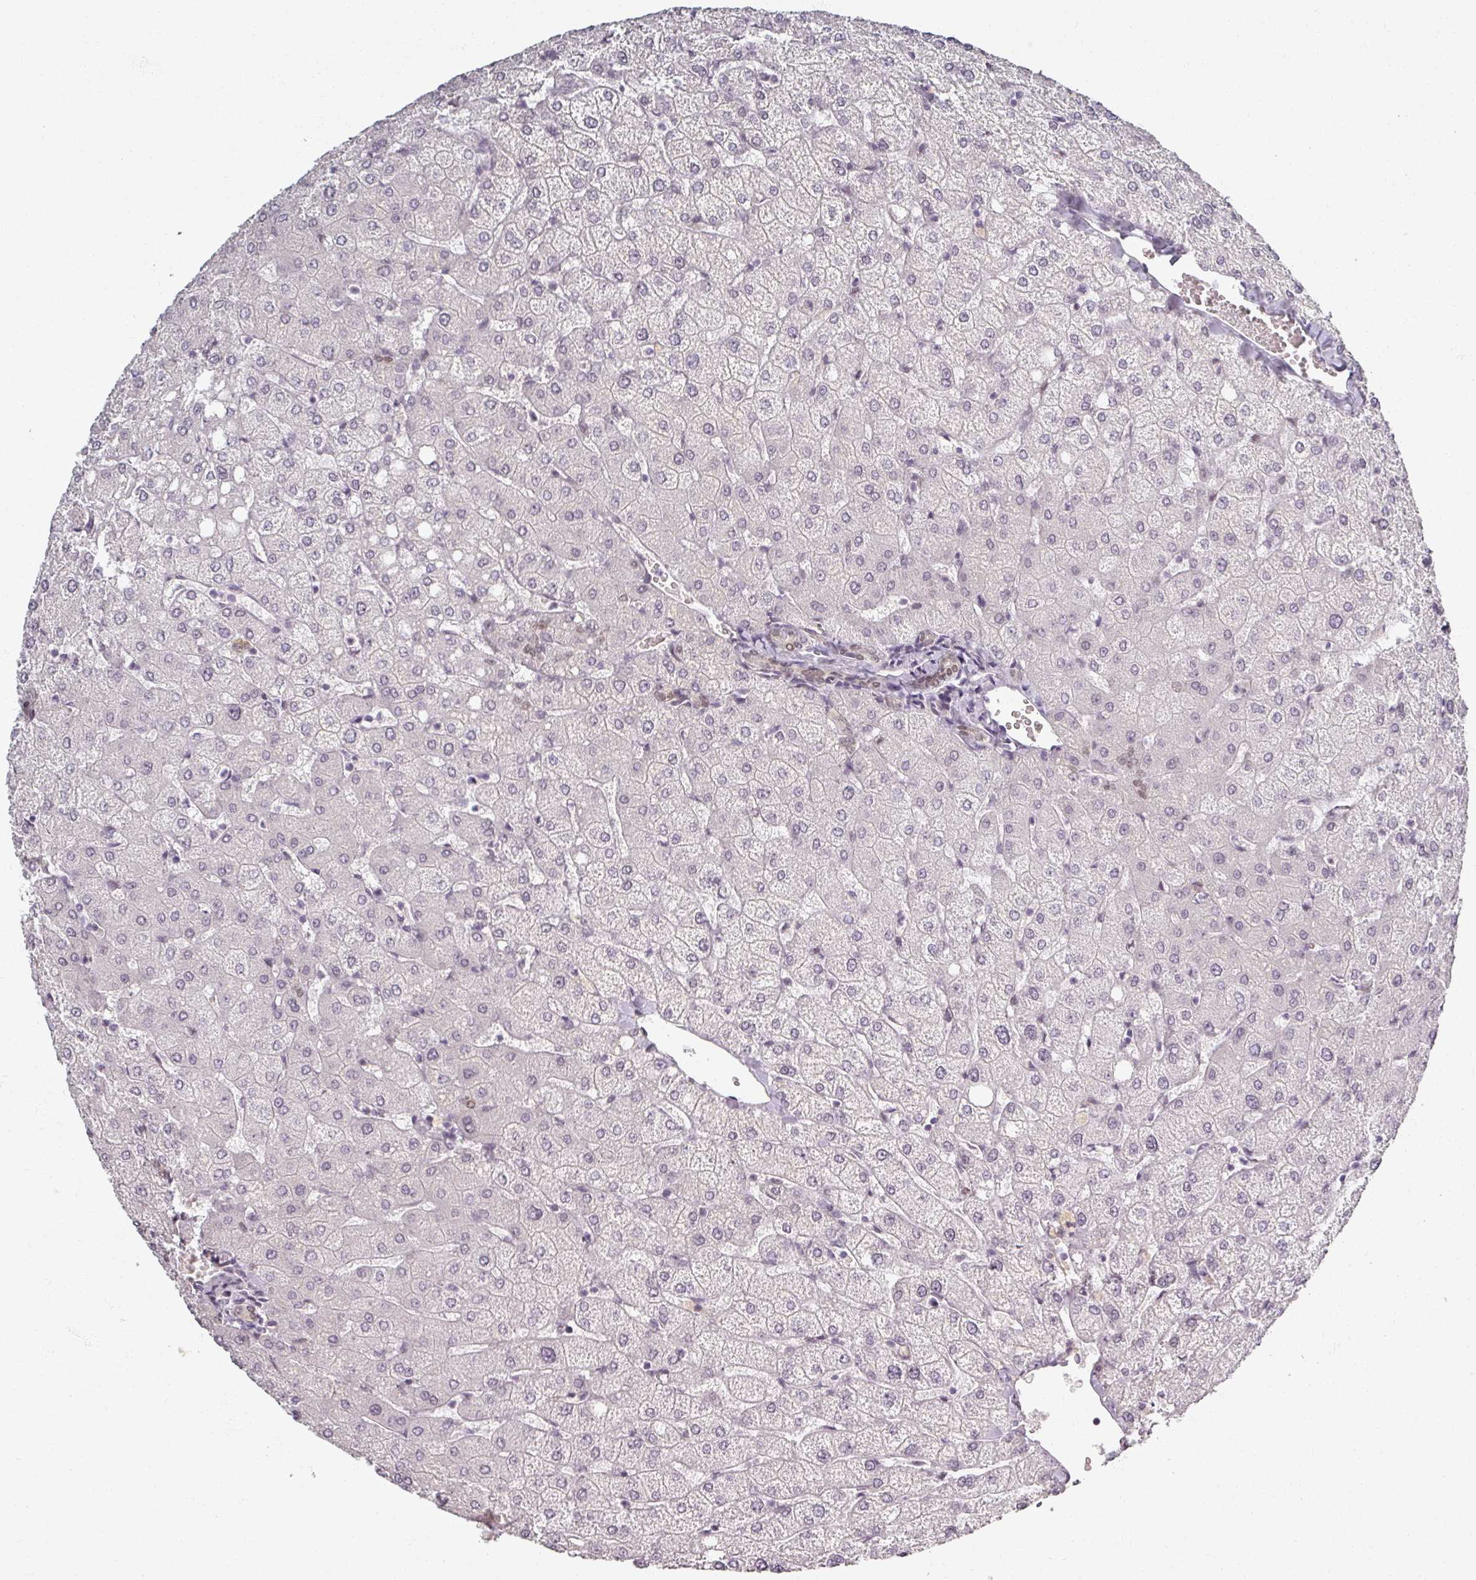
{"staining": {"intensity": "weak", "quantity": "25%-75%", "location": "nuclear"}, "tissue": "liver", "cell_type": "Cholangiocytes", "image_type": "normal", "snomed": [{"axis": "morphology", "description": "Normal tissue, NOS"}, {"axis": "topography", "description": "Liver"}], "caption": "Unremarkable liver was stained to show a protein in brown. There is low levels of weak nuclear staining in about 25%-75% of cholangiocytes. (DAB (3,3'-diaminobenzidine) IHC, brown staining for protein, blue staining for nuclei).", "gene": "RIPOR3", "patient": {"sex": "female", "age": 54}}